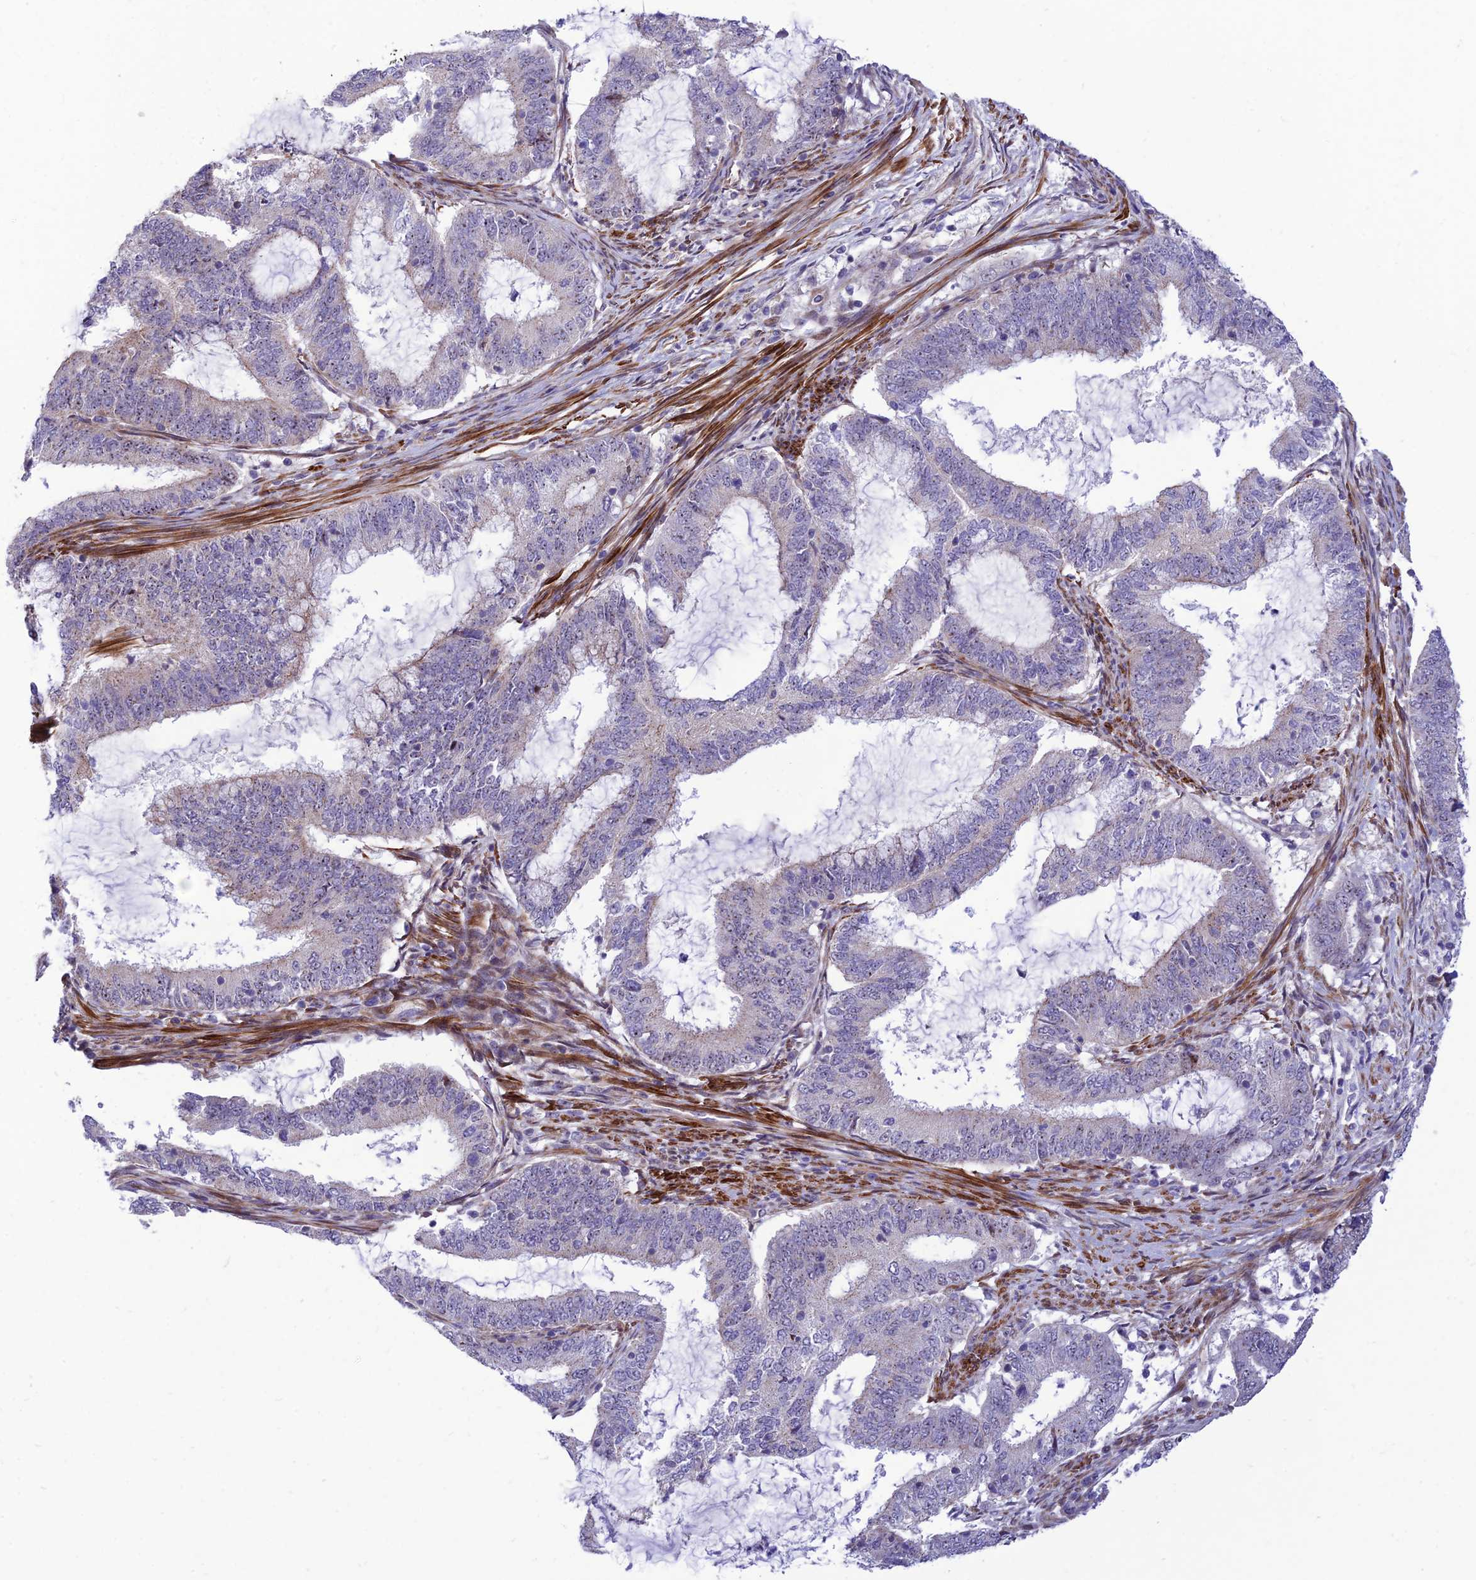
{"staining": {"intensity": "negative", "quantity": "none", "location": "none"}, "tissue": "endometrial cancer", "cell_type": "Tumor cells", "image_type": "cancer", "snomed": [{"axis": "morphology", "description": "Adenocarcinoma, NOS"}, {"axis": "topography", "description": "Endometrium"}], "caption": "Adenocarcinoma (endometrial) was stained to show a protein in brown. There is no significant expression in tumor cells. (DAB immunohistochemistry, high magnification).", "gene": "KBTBD7", "patient": {"sex": "female", "age": 51}}